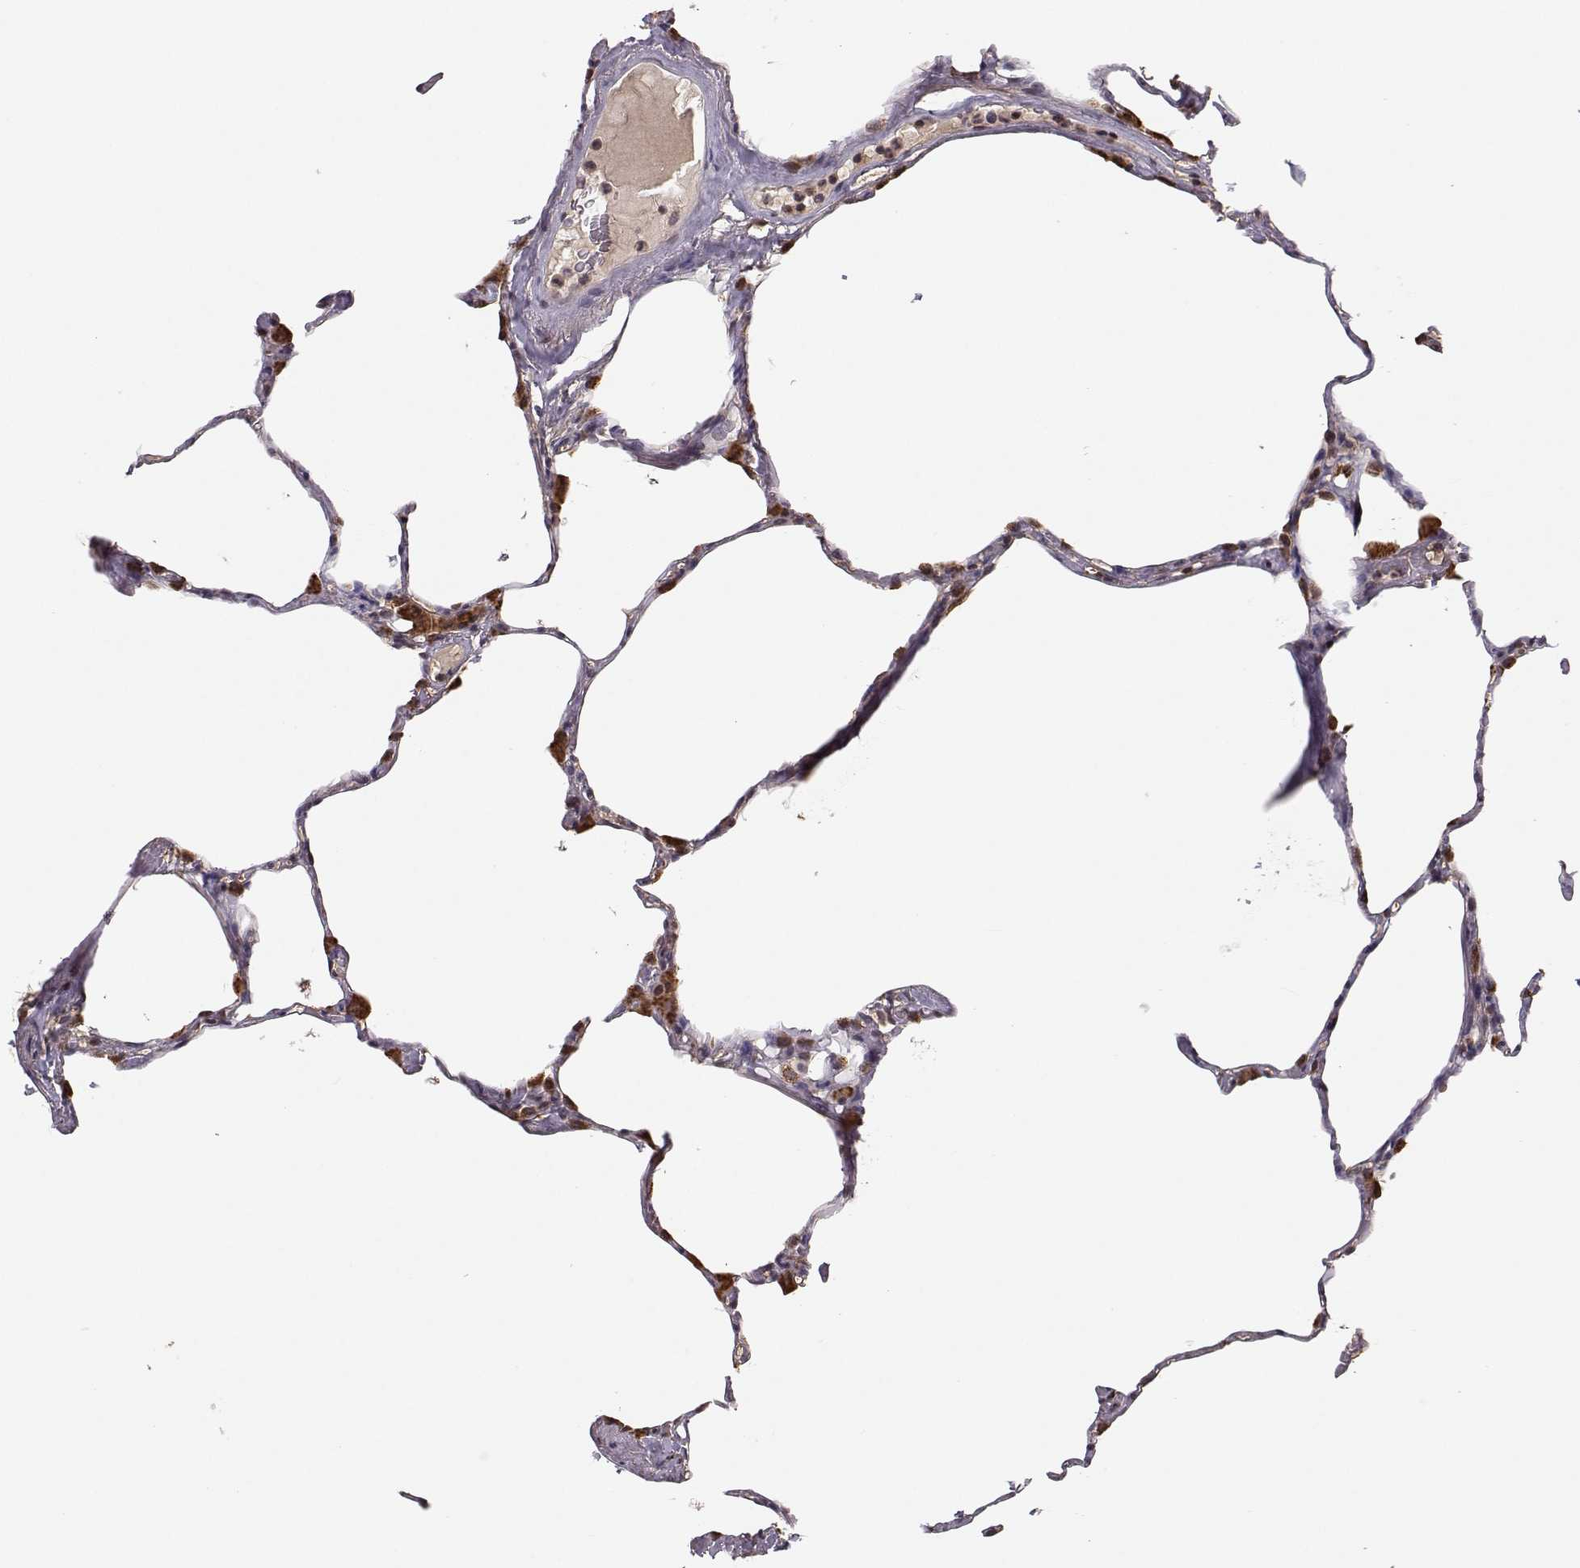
{"staining": {"intensity": "moderate", "quantity": "<25%", "location": "cytoplasmic/membranous"}, "tissue": "lung", "cell_type": "Alveolar cells", "image_type": "normal", "snomed": [{"axis": "morphology", "description": "Normal tissue, NOS"}, {"axis": "topography", "description": "Lung"}], "caption": "Lung stained with immunohistochemistry displays moderate cytoplasmic/membranous staining in about <25% of alveolar cells. Using DAB (brown) and hematoxylin (blue) stains, captured at high magnification using brightfield microscopy.", "gene": "PLEKHG3", "patient": {"sex": "male", "age": 65}}